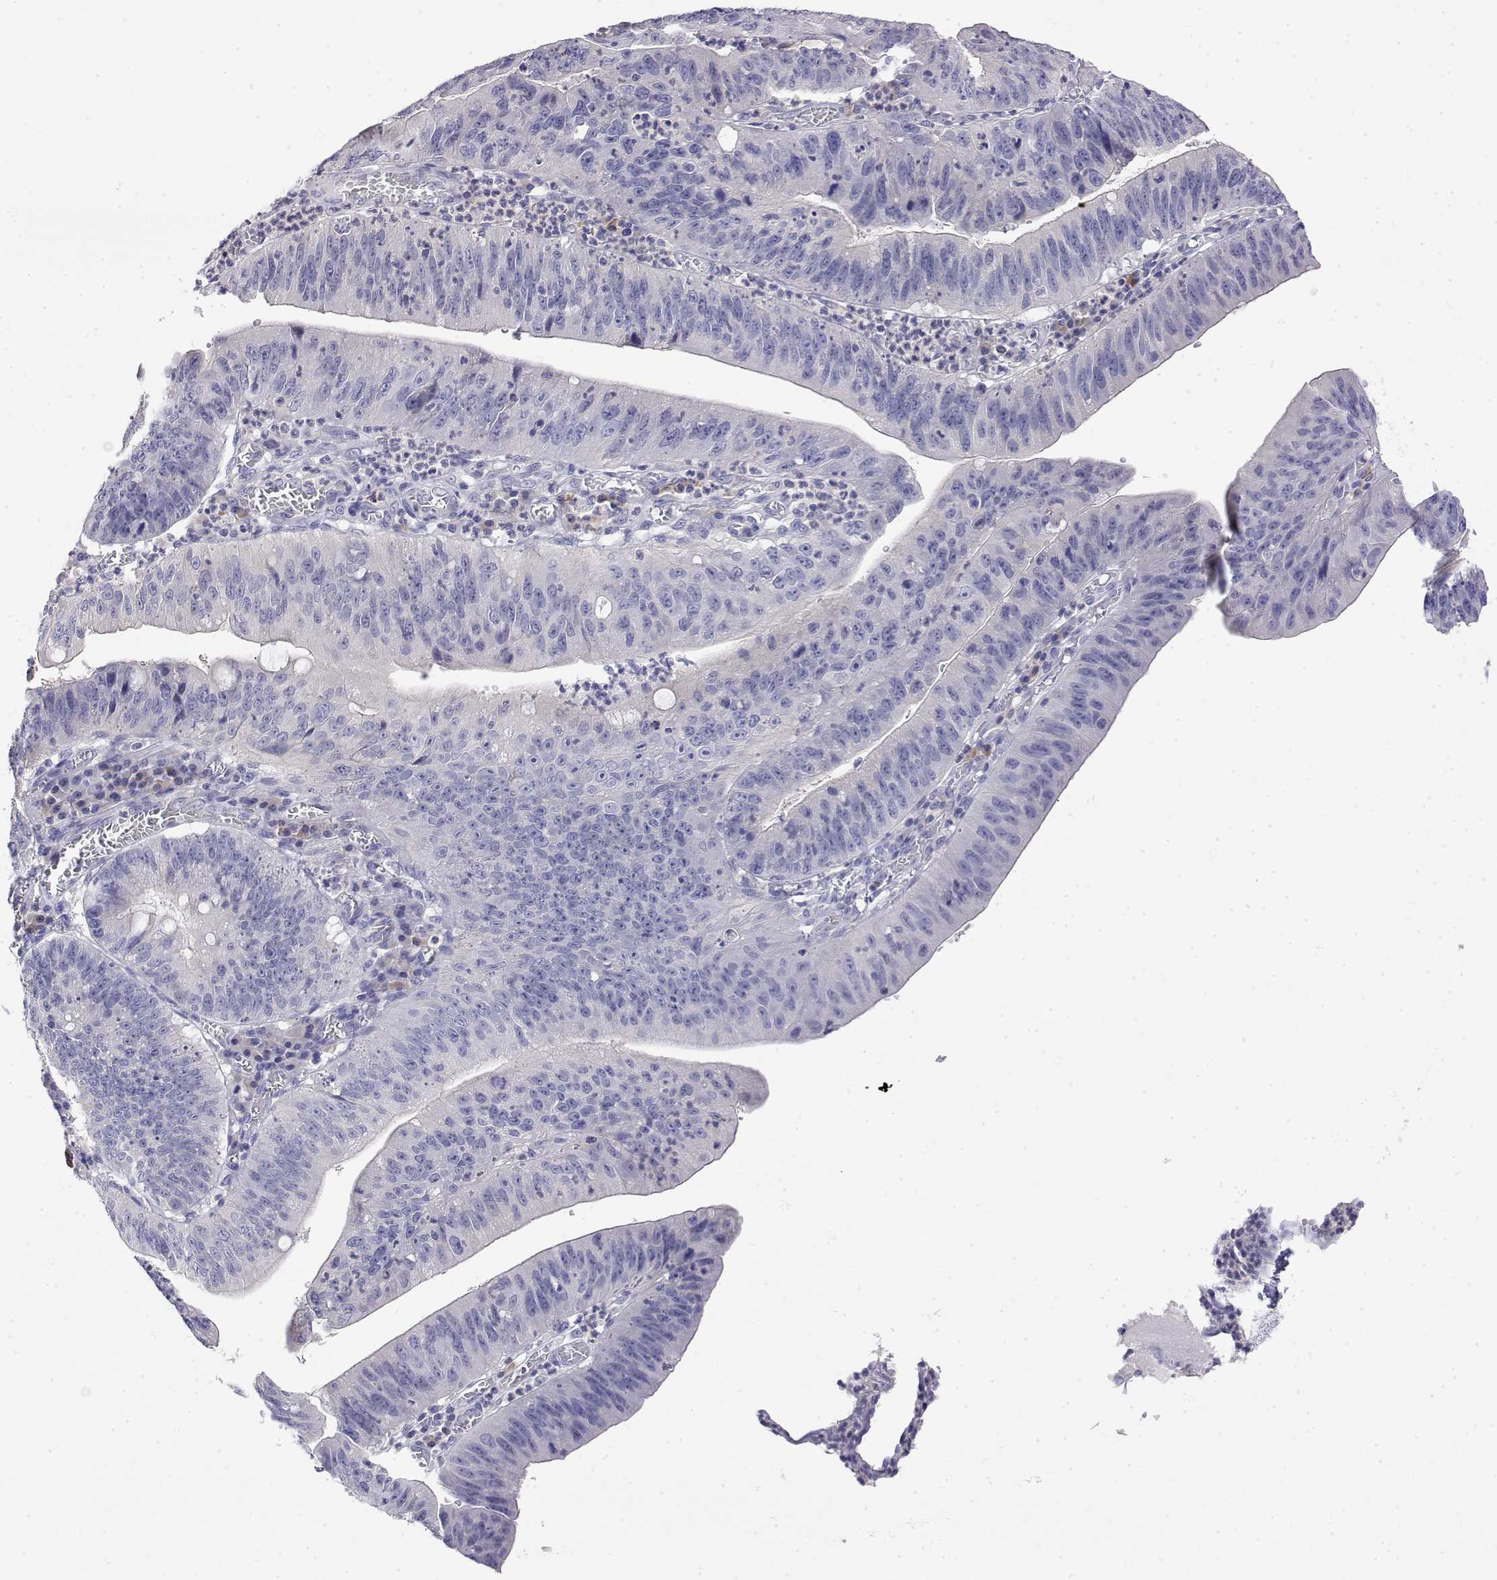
{"staining": {"intensity": "negative", "quantity": "none", "location": "none"}, "tissue": "stomach cancer", "cell_type": "Tumor cells", "image_type": "cancer", "snomed": [{"axis": "morphology", "description": "Adenocarcinoma, NOS"}, {"axis": "topography", "description": "Stomach"}], "caption": "Photomicrograph shows no protein positivity in tumor cells of stomach adenocarcinoma tissue.", "gene": "LY6D", "patient": {"sex": "male", "age": 59}}